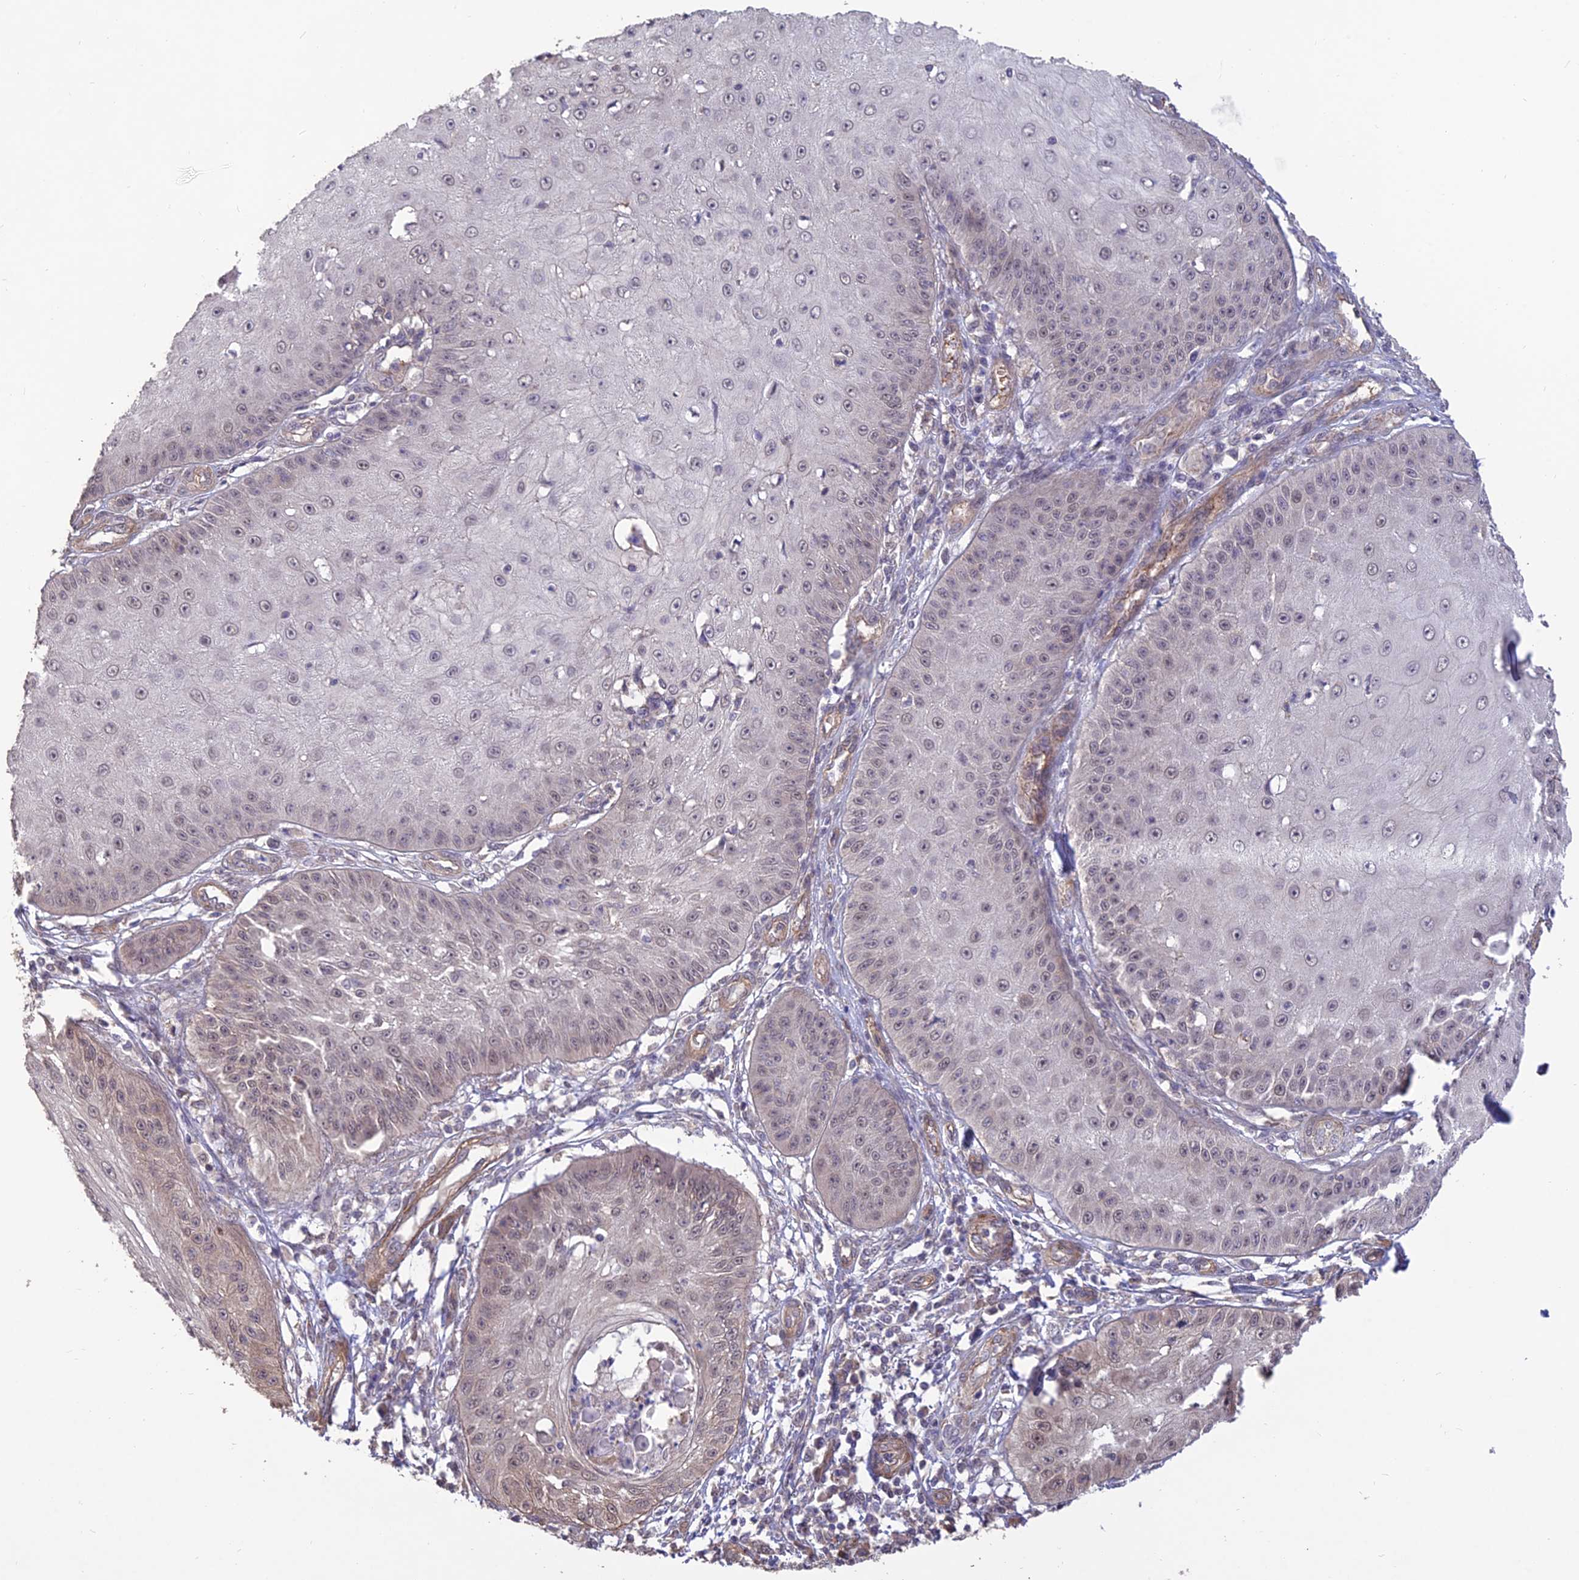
{"staining": {"intensity": "negative", "quantity": "none", "location": "none"}, "tissue": "skin cancer", "cell_type": "Tumor cells", "image_type": "cancer", "snomed": [{"axis": "morphology", "description": "Squamous cell carcinoma, NOS"}, {"axis": "topography", "description": "Skin"}], "caption": "High magnification brightfield microscopy of skin squamous cell carcinoma stained with DAB (brown) and counterstained with hematoxylin (blue): tumor cells show no significant staining.", "gene": "PAGR1", "patient": {"sex": "male", "age": 70}}